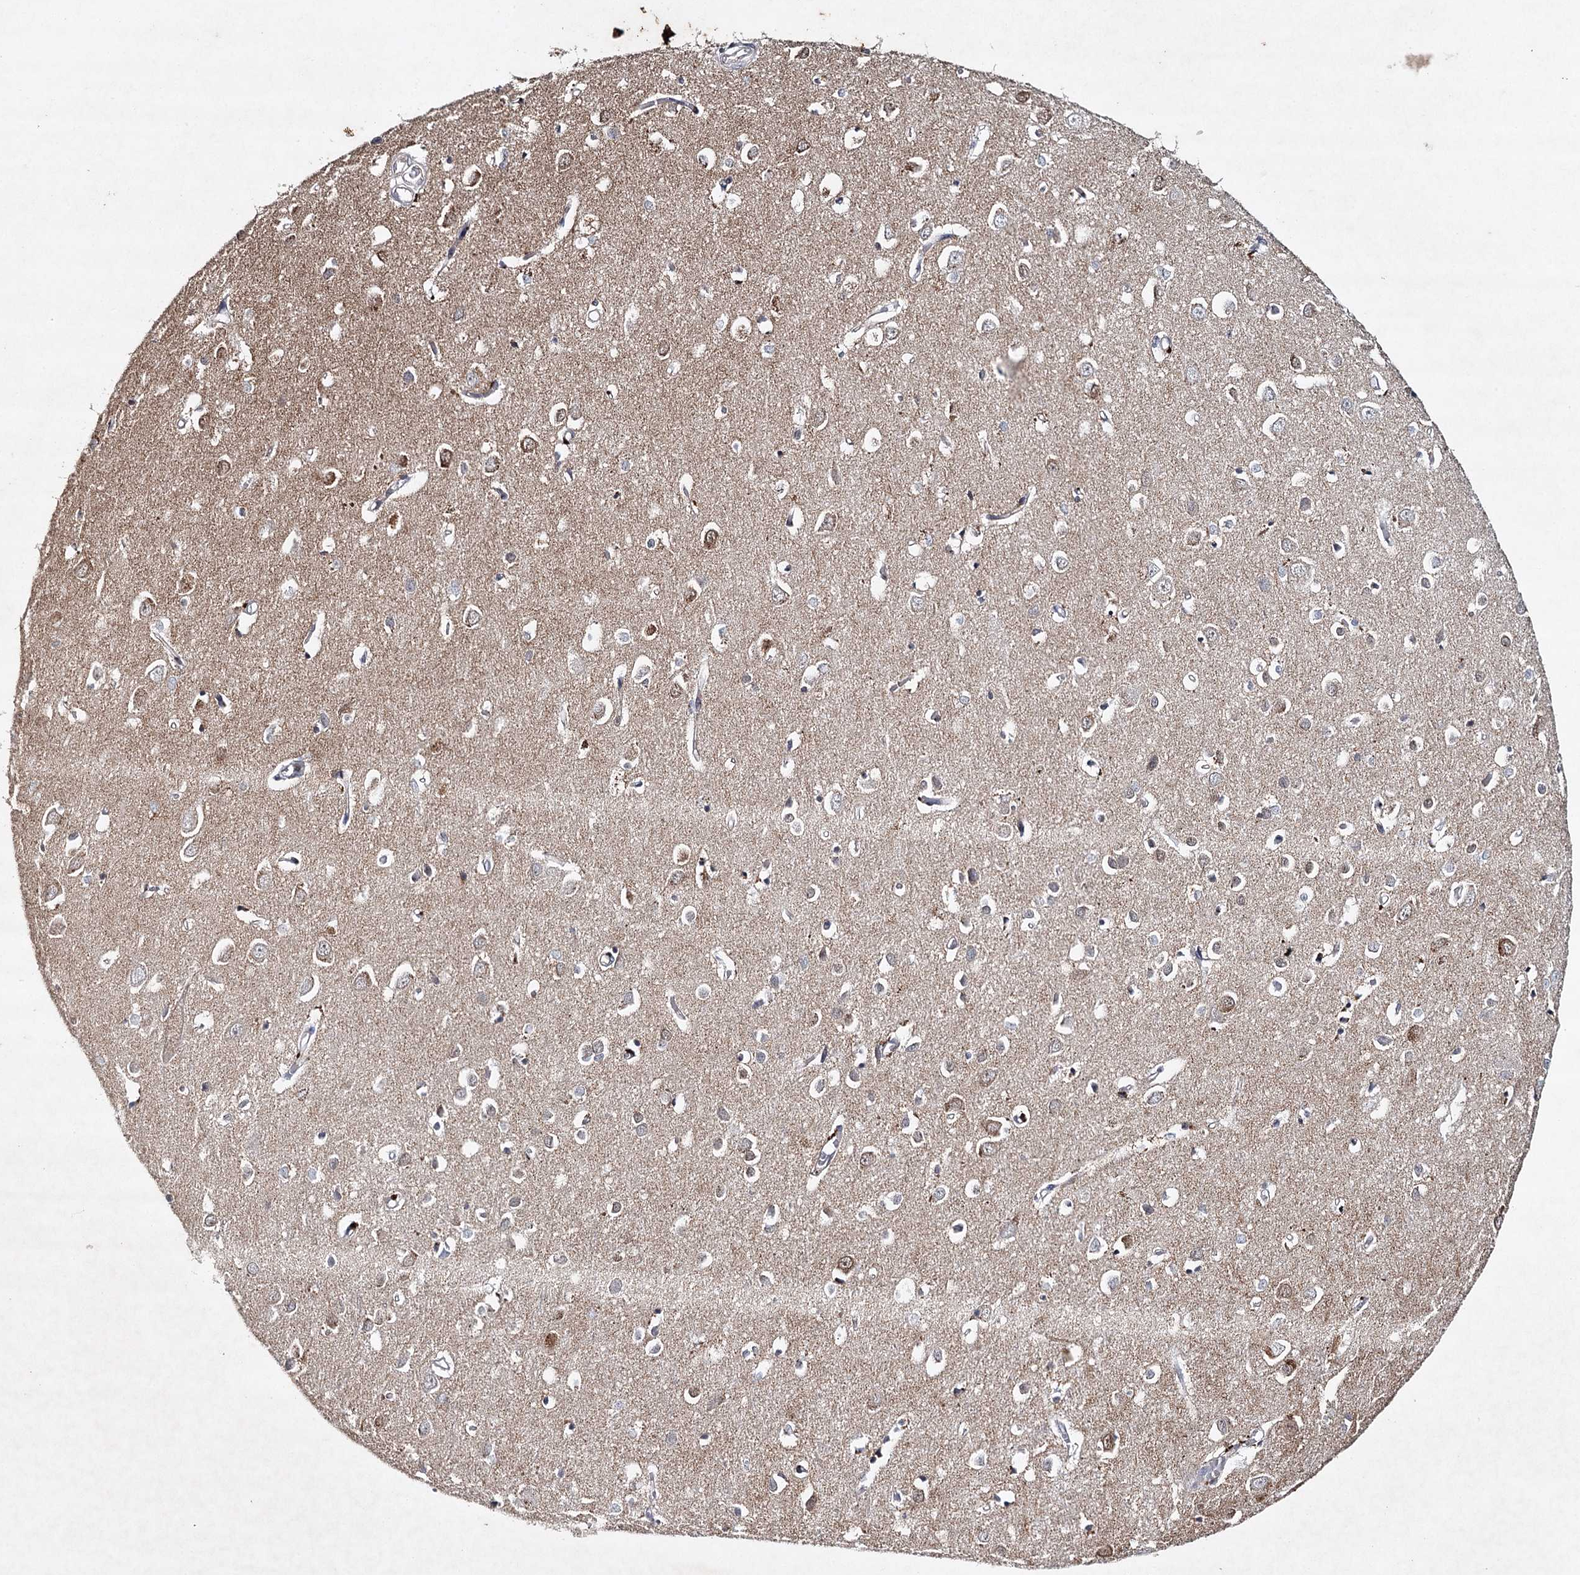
{"staining": {"intensity": "weak", "quantity": "<25%", "location": "cytoplasmic/membranous"}, "tissue": "cerebral cortex", "cell_type": "Endothelial cells", "image_type": "normal", "snomed": [{"axis": "morphology", "description": "Normal tissue, NOS"}, {"axis": "topography", "description": "Cerebral cortex"}], "caption": "IHC micrograph of normal human cerebral cortex stained for a protein (brown), which reveals no staining in endothelial cells.", "gene": "SYNPO", "patient": {"sex": "female", "age": 64}}